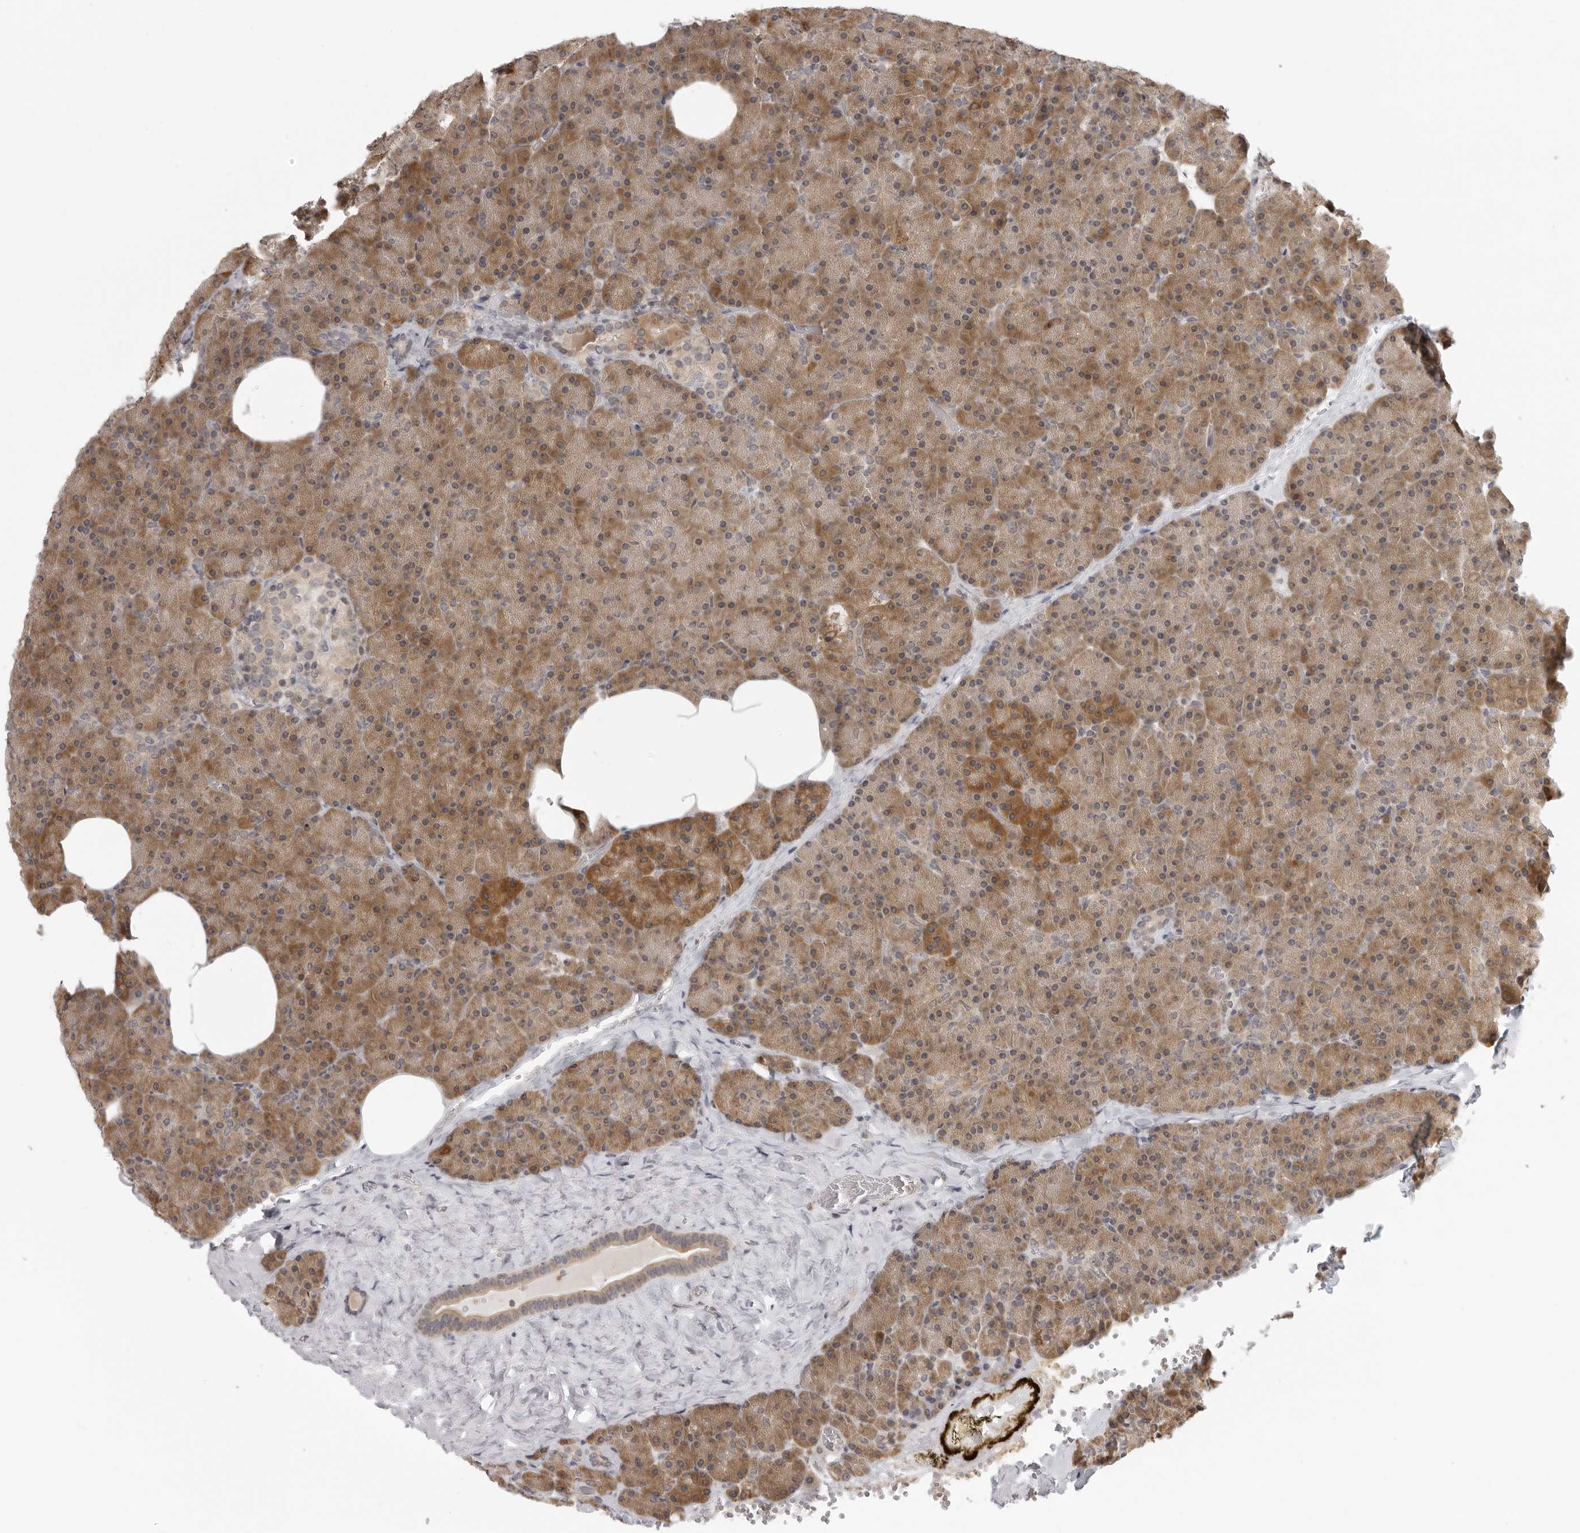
{"staining": {"intensity": "moderate", "quantity": ">75%", "location": "cytoplasmic/membranous"}, "tissue": "pancreas", "cell_type": "Exocrine glandular cells", "image_type": "normal", "snomed": [{"axis": "morphology", "description": "Normal tissue, NOS"}, {"axis": "morphology", "description": "Carcinoid, malignant, NOS"}, {"axis": "topography", "description": "Pancreas"}], "caption": "A photomicrograph of pancreas stained for a protein demonstrates moderate cytoplasmic/membranous brown staining in exocrine glandular cells.", "gene": "PRRC2A", "patient": {"sex": "female", "age": 35}}